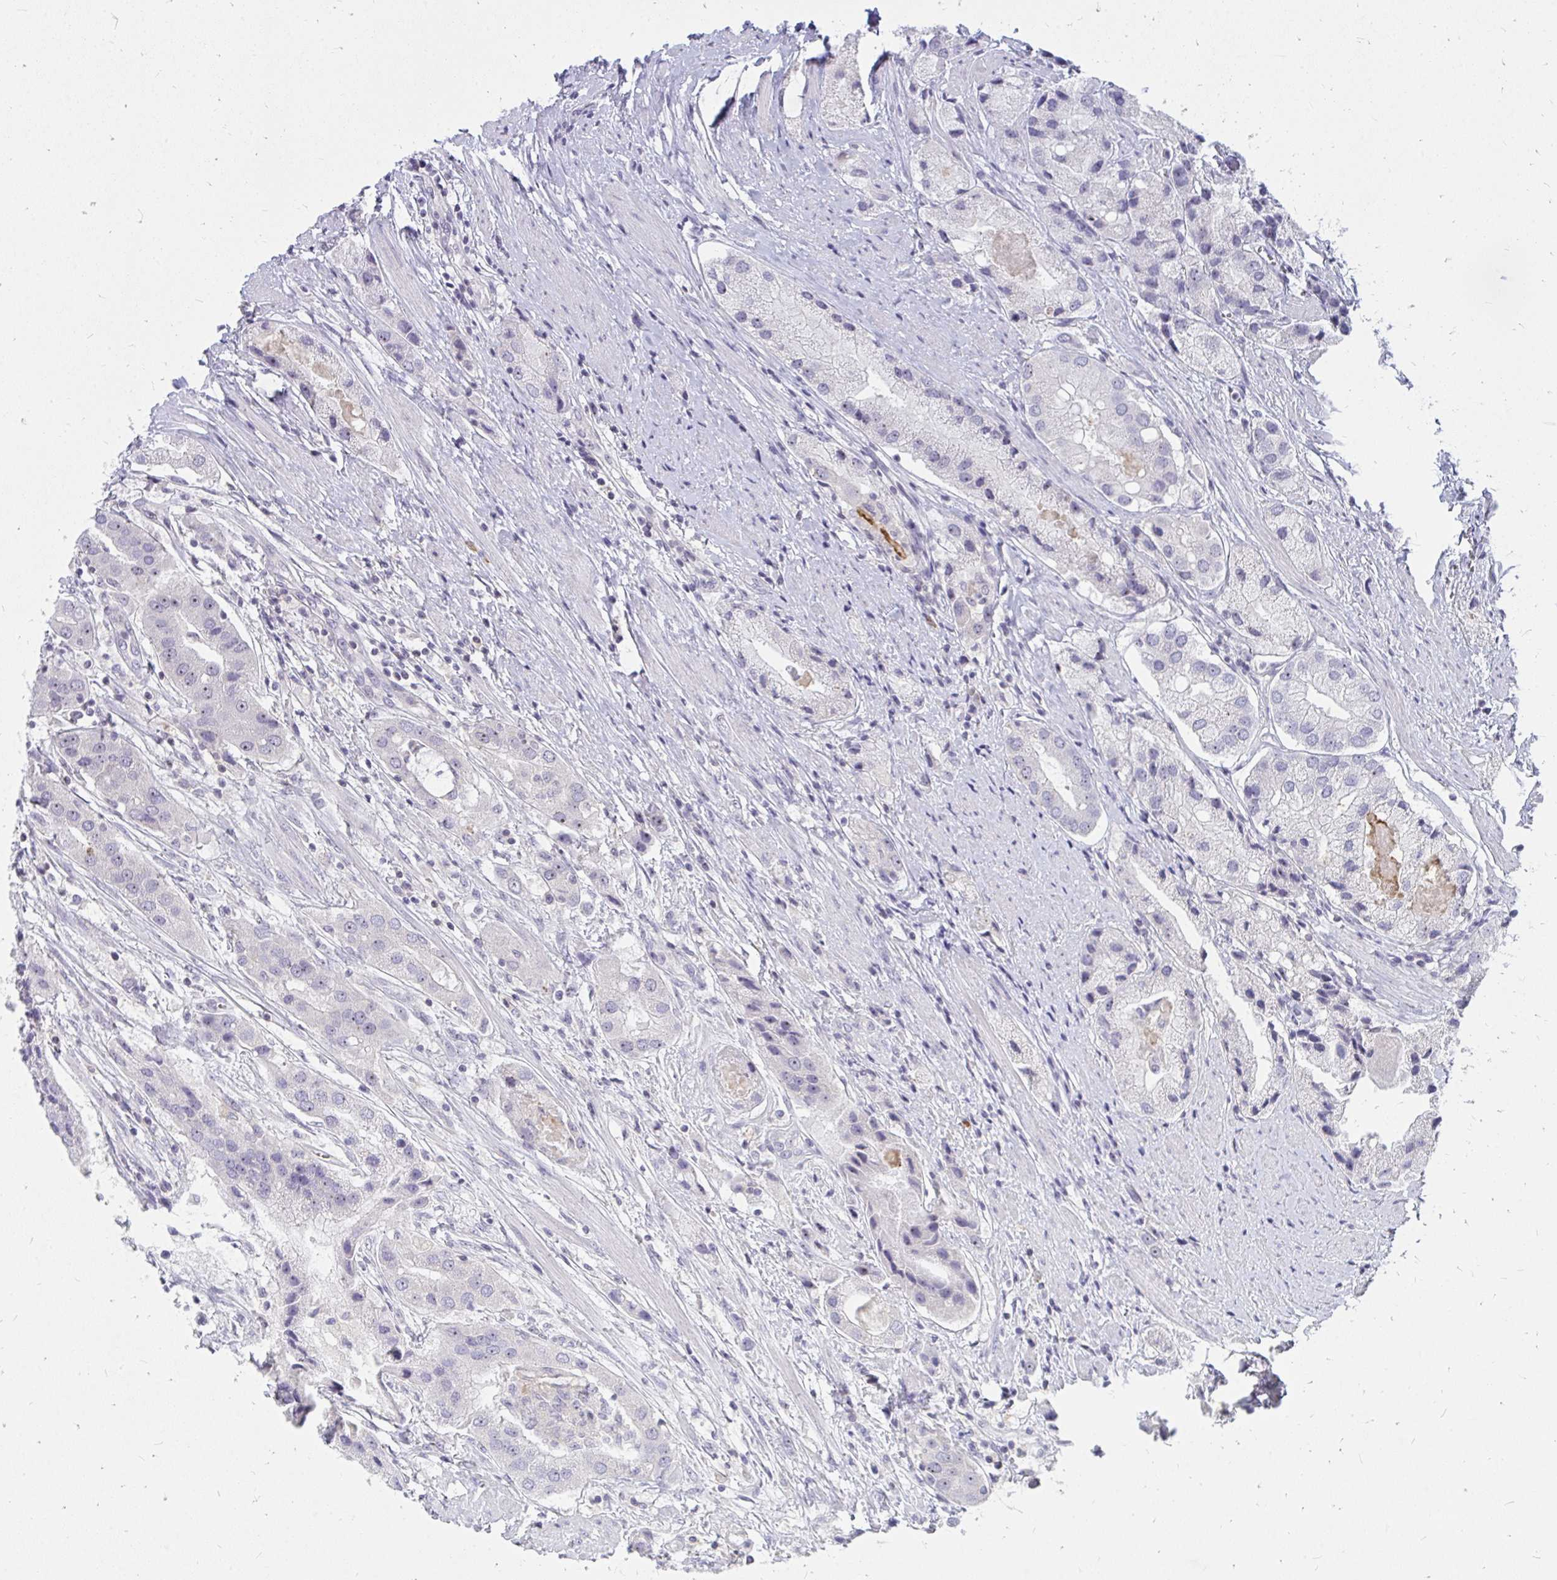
{"staining": {"intensity": "negative", "quantity": "none", "location": "none"}, "tissue": "prostate cancer", "cell_type": "Tumor cells", "image_type": "cancer", "snomed": [{"axis": "morphology", "description": "Adenocarcinoma, Low grade"}, {"axis": "topography", "description": "Prostate"}], "caption": "Tumor cells are negative for brown protein staining in prostate cancer.", "gene": "FAM9A", "patient": {"sex": "male", "age": 69}}